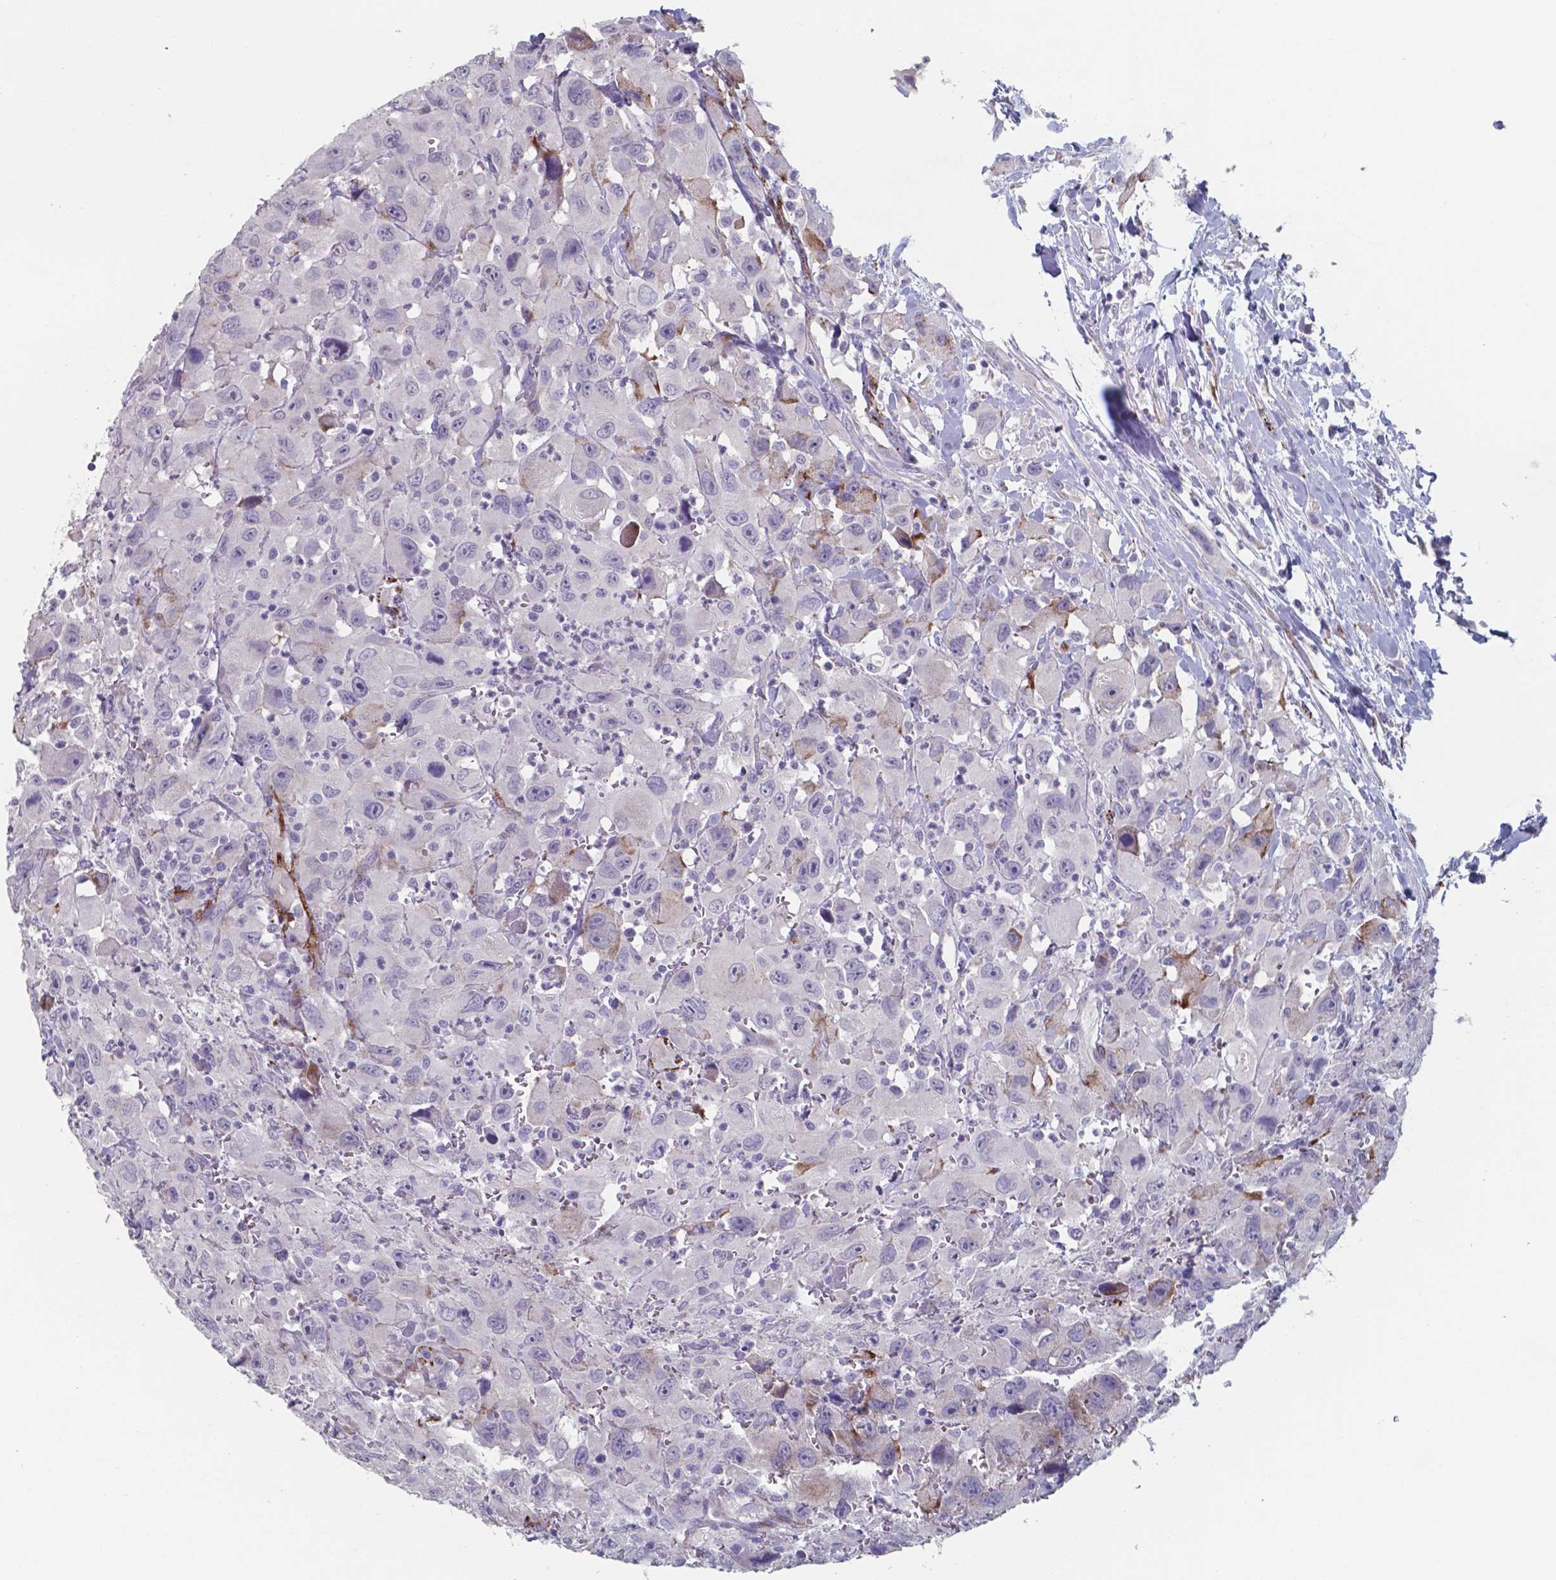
{"staining": {"intensity": "negative", "quantity": "none", "location": "none"}, "tissue": "head and neck cancer", "cell_type": "Tumor cells", "image_type": "cancer", "snomed": [{"axis": "morphology", "description": "Squamous cell carcinoma, NOS"}, {"axis": "morphology", "description": "Squamous cell carcinoma, metastatic, NOS"}, {"axis": "topography", "description": "Oral tissue"}, {"axis": "topography", "description": "Head-Neck"}], "caption": "Histopathology image shows no protein positivity in tumor cells of head and neck cancer tissue. (DAB IHC visualized using brightfield microscopy, high magnification).", "gene": "PLA2R1", "patient": {"sex": "female", "age": 85}}